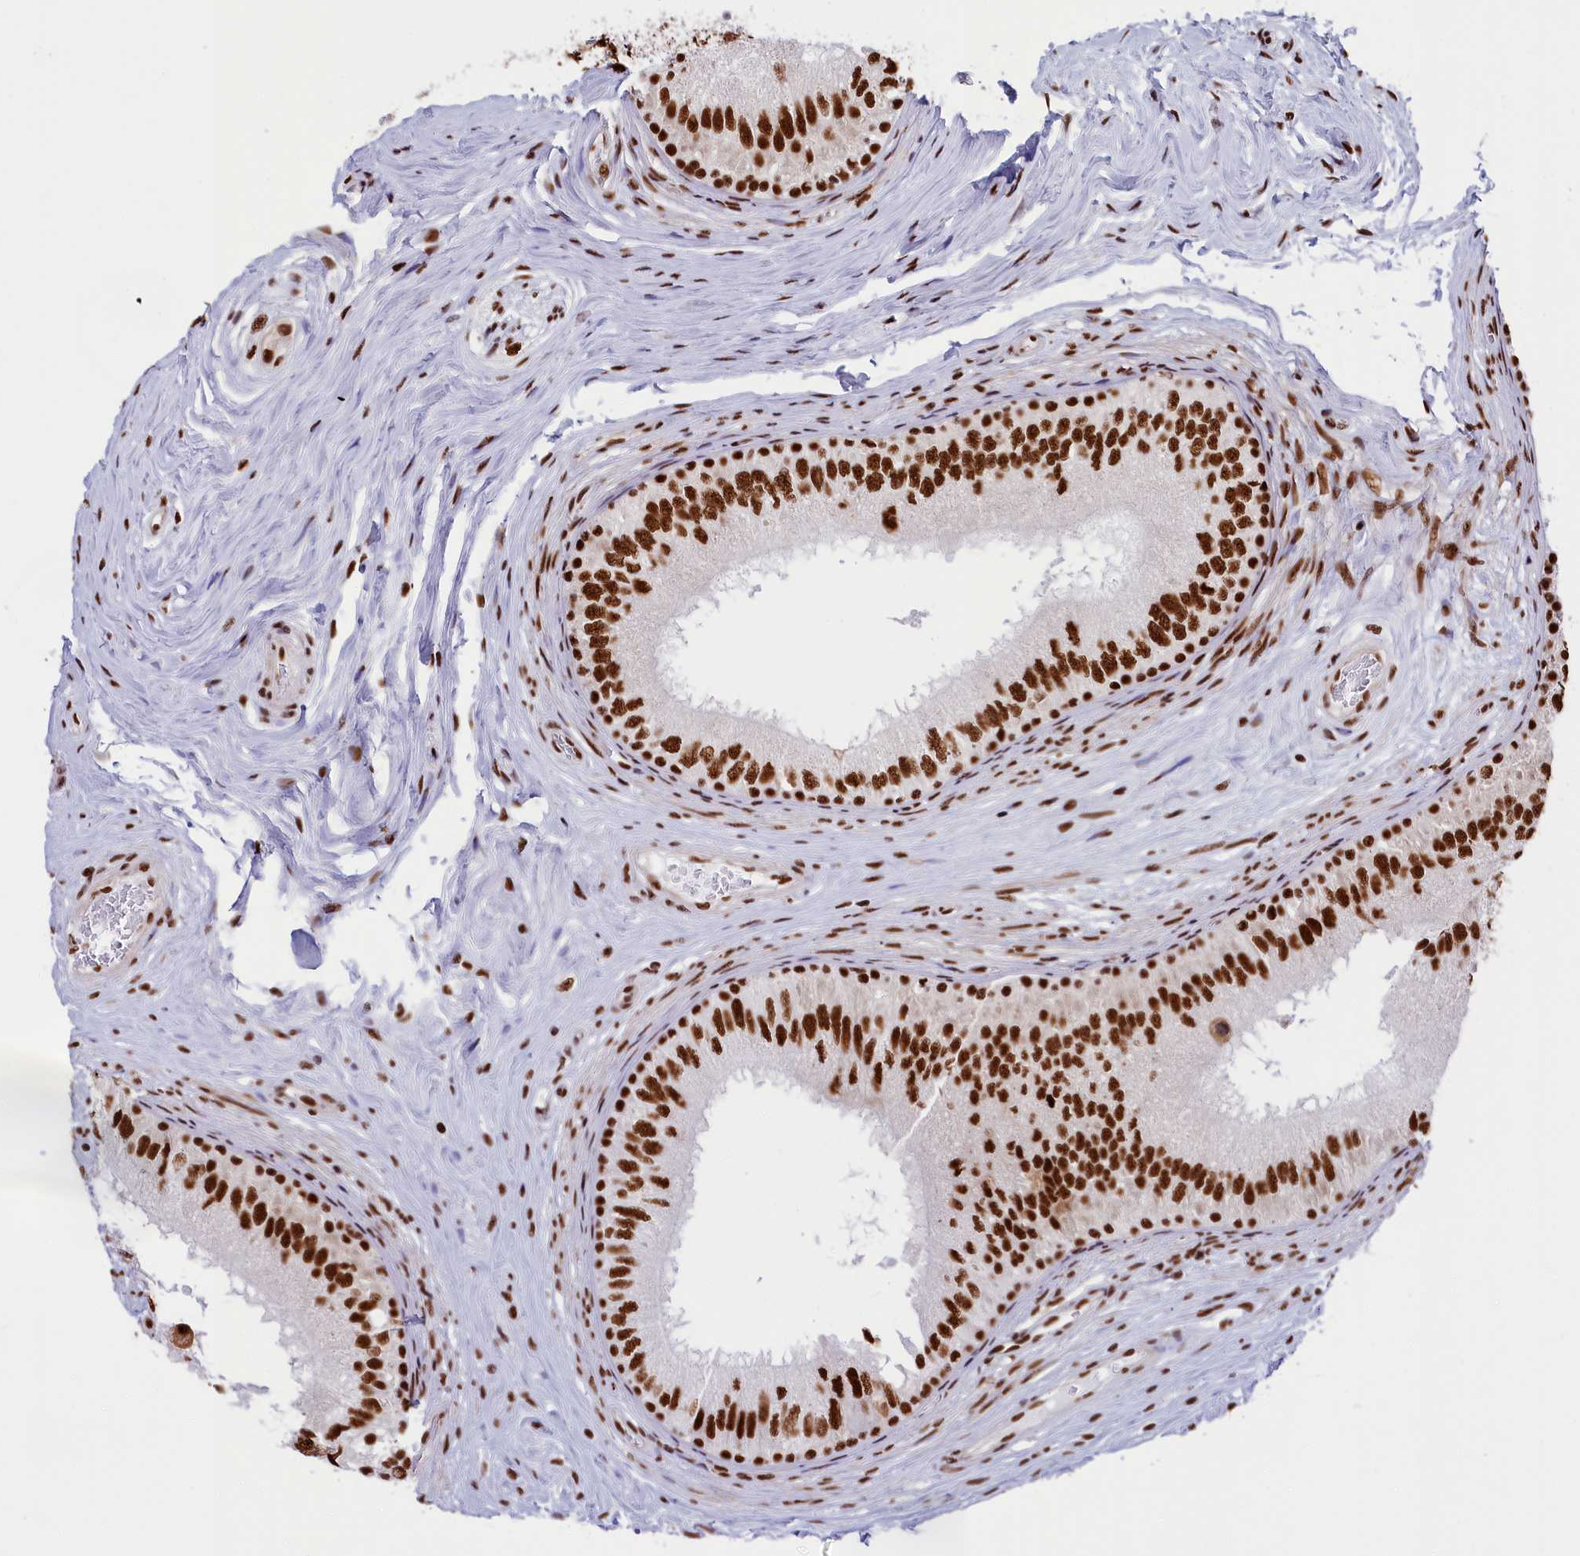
{"staining": {"intensity": "strong", "quantity": ">75%", "location": "nuclear"}, "tissue": "epididymis", "cell_type": "Glandular cells", "image_type": "normal", "snomed": [{"axis": "morphology", "description": "Normal tissue, NOS"}, {"axis": "topography", "description": "Epididymis"}], "caption": "An immunohistochemistry (IHC) photomicrograph of unremarkable tissue is shown. Protein staining in brown labels strong nuclear positivity in epididymis within glandular cells.", "gene": "SNRNP70", "patient": {"sex": "male", "age": 33}}